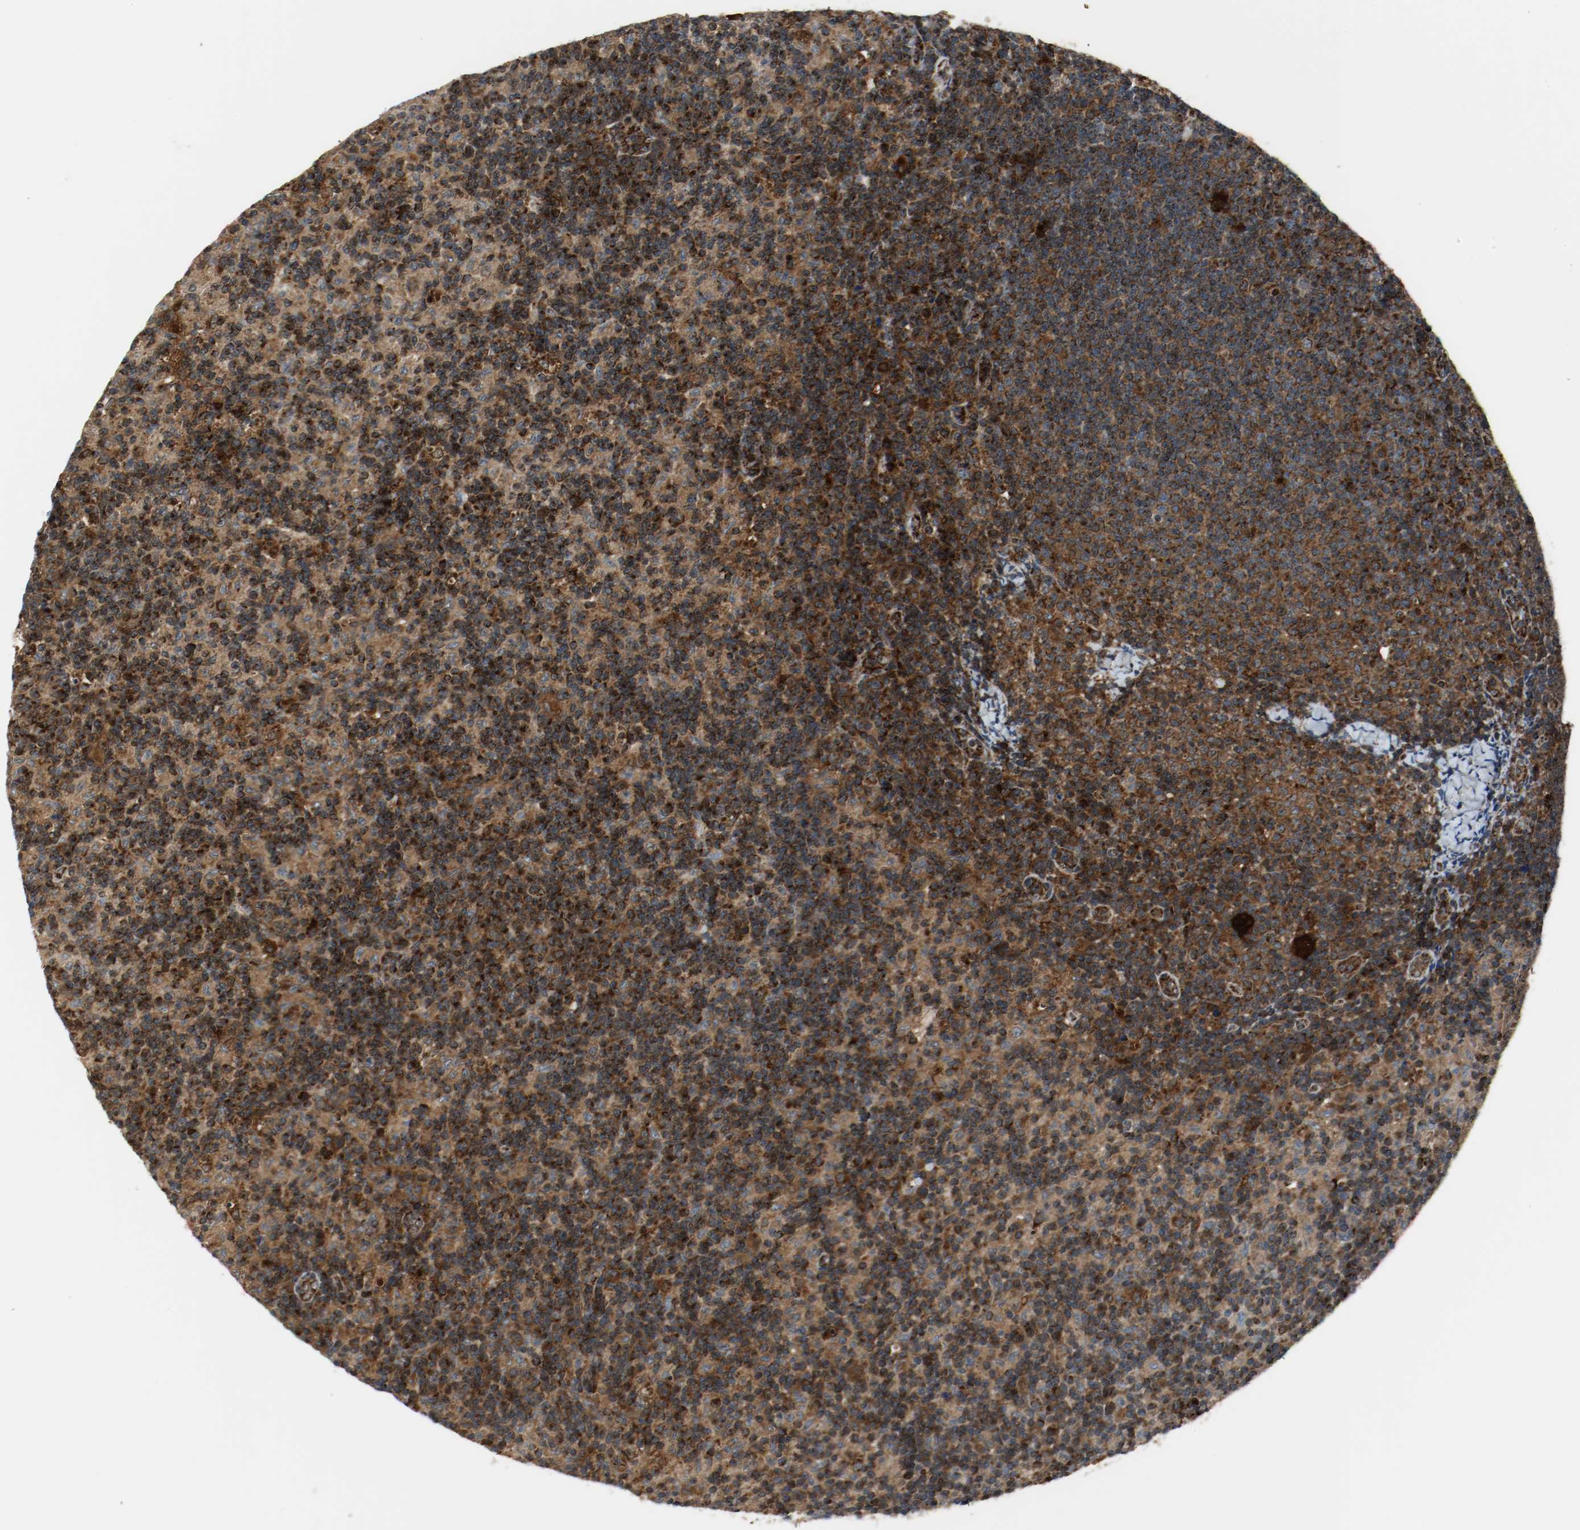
{"staining": {"intensity": "strong", "quantity": ">75%", "location": "cytoplasmic/membranous"}, "tissue": "lymph node", "cell_type": "Germinal center cells", "image_type": "normal", "snomed": [{"axis": "morphology", "description": "Normal tissue, NOS"}, {"axis": "morphology", "description": "Inflammation, NOS"}, {"axis": "topography", "description": "Lymph node"}], "caption": "Approximately >75% of germinal center cells in normal human lymph node demonstrate strong cytoplasmic/membranous protein expression as visualized by brown immunohistochemical staining.", "gene": "TXNRD1", "patient": {"sex": "male", "age": 55}}